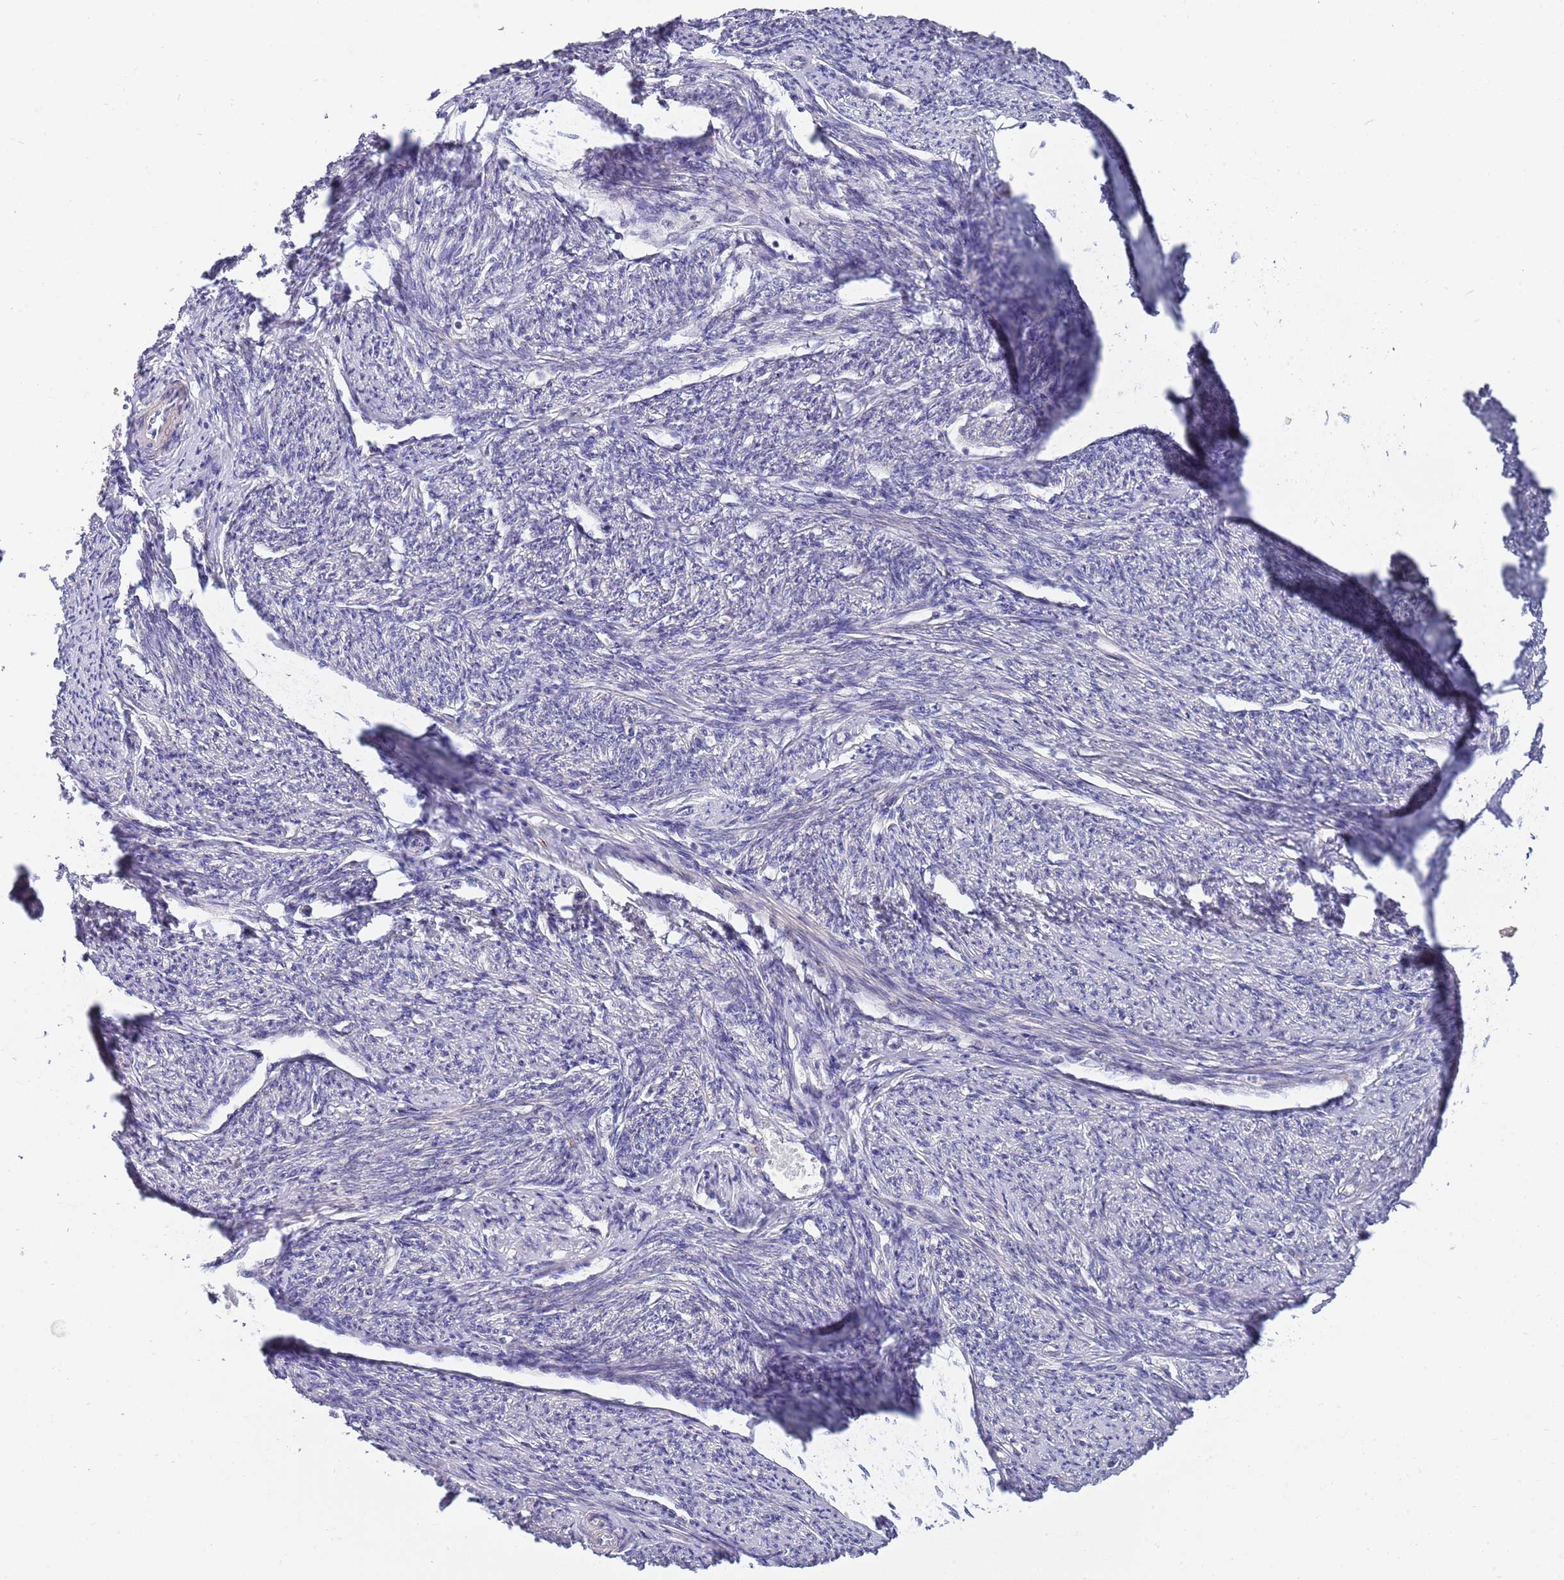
{"staining": {"intensity": "moderate", "quantity": "25%-75%", "location": "cytoplasmic/membranous"}, "tissue": "smooth muscle", "cell_type": "Smooth muscle cells", "image_type": "normal", "snomed": [{"axis": "morphology", "description": "Normal tissue, NOS"}, {"axis": "topography", "description": "Smooth muscle"}, {"axis": "topography", "description": "Uterus"}], "caption": "Smooth muscle cells demonstrate medium levels of moderate cytoplasmic/membranous staining in about 25%-75% of cells in benign human smooth muscle.", "gene": "NLRP6", "patient": {"sex": "female", "age": 59}}